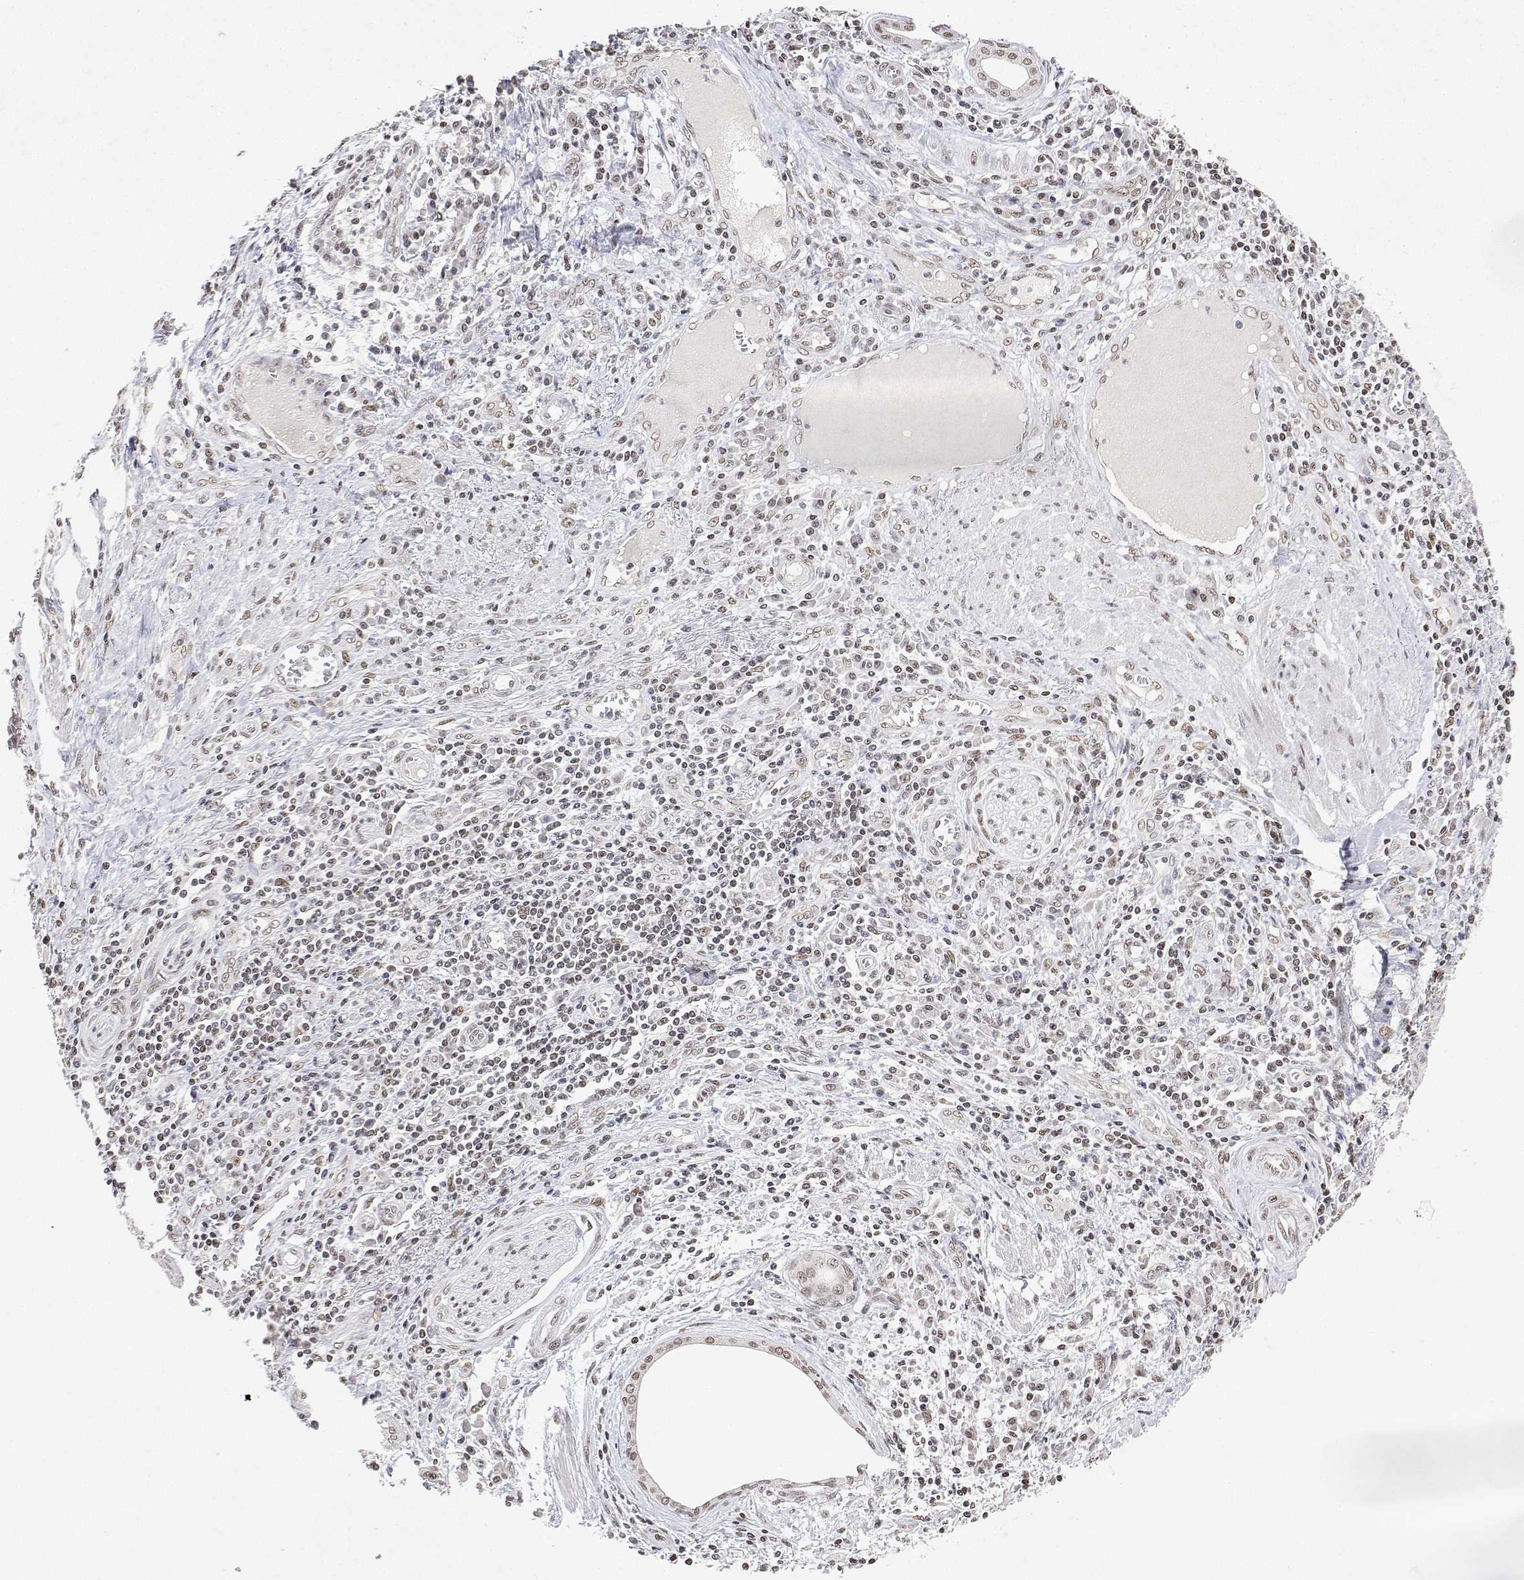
{"staining": {"intensity": "weak", "quantity": ">75%", "location": "nuclear"}, "tissue": "lung cancer", "cell_type": "Tumor cells", "image_type": "cancer", "snomed": [{"axis": "morphology", "description": "Squamous cell carcinoma, NOS"}, {"axis": "topography", "description": "Lung"}], "caption": "Tumor cells show weak nuclear staining in approximately >75% of cells in lung squamous cell carcinoma. The staining was performed using DAB to visualize the protein expression in brown, while the nuclei were stained in blue with hematoxylin (Magnification: 20x).", "gene": "XPC", "patient": {"sex": "male", "age": 74}}